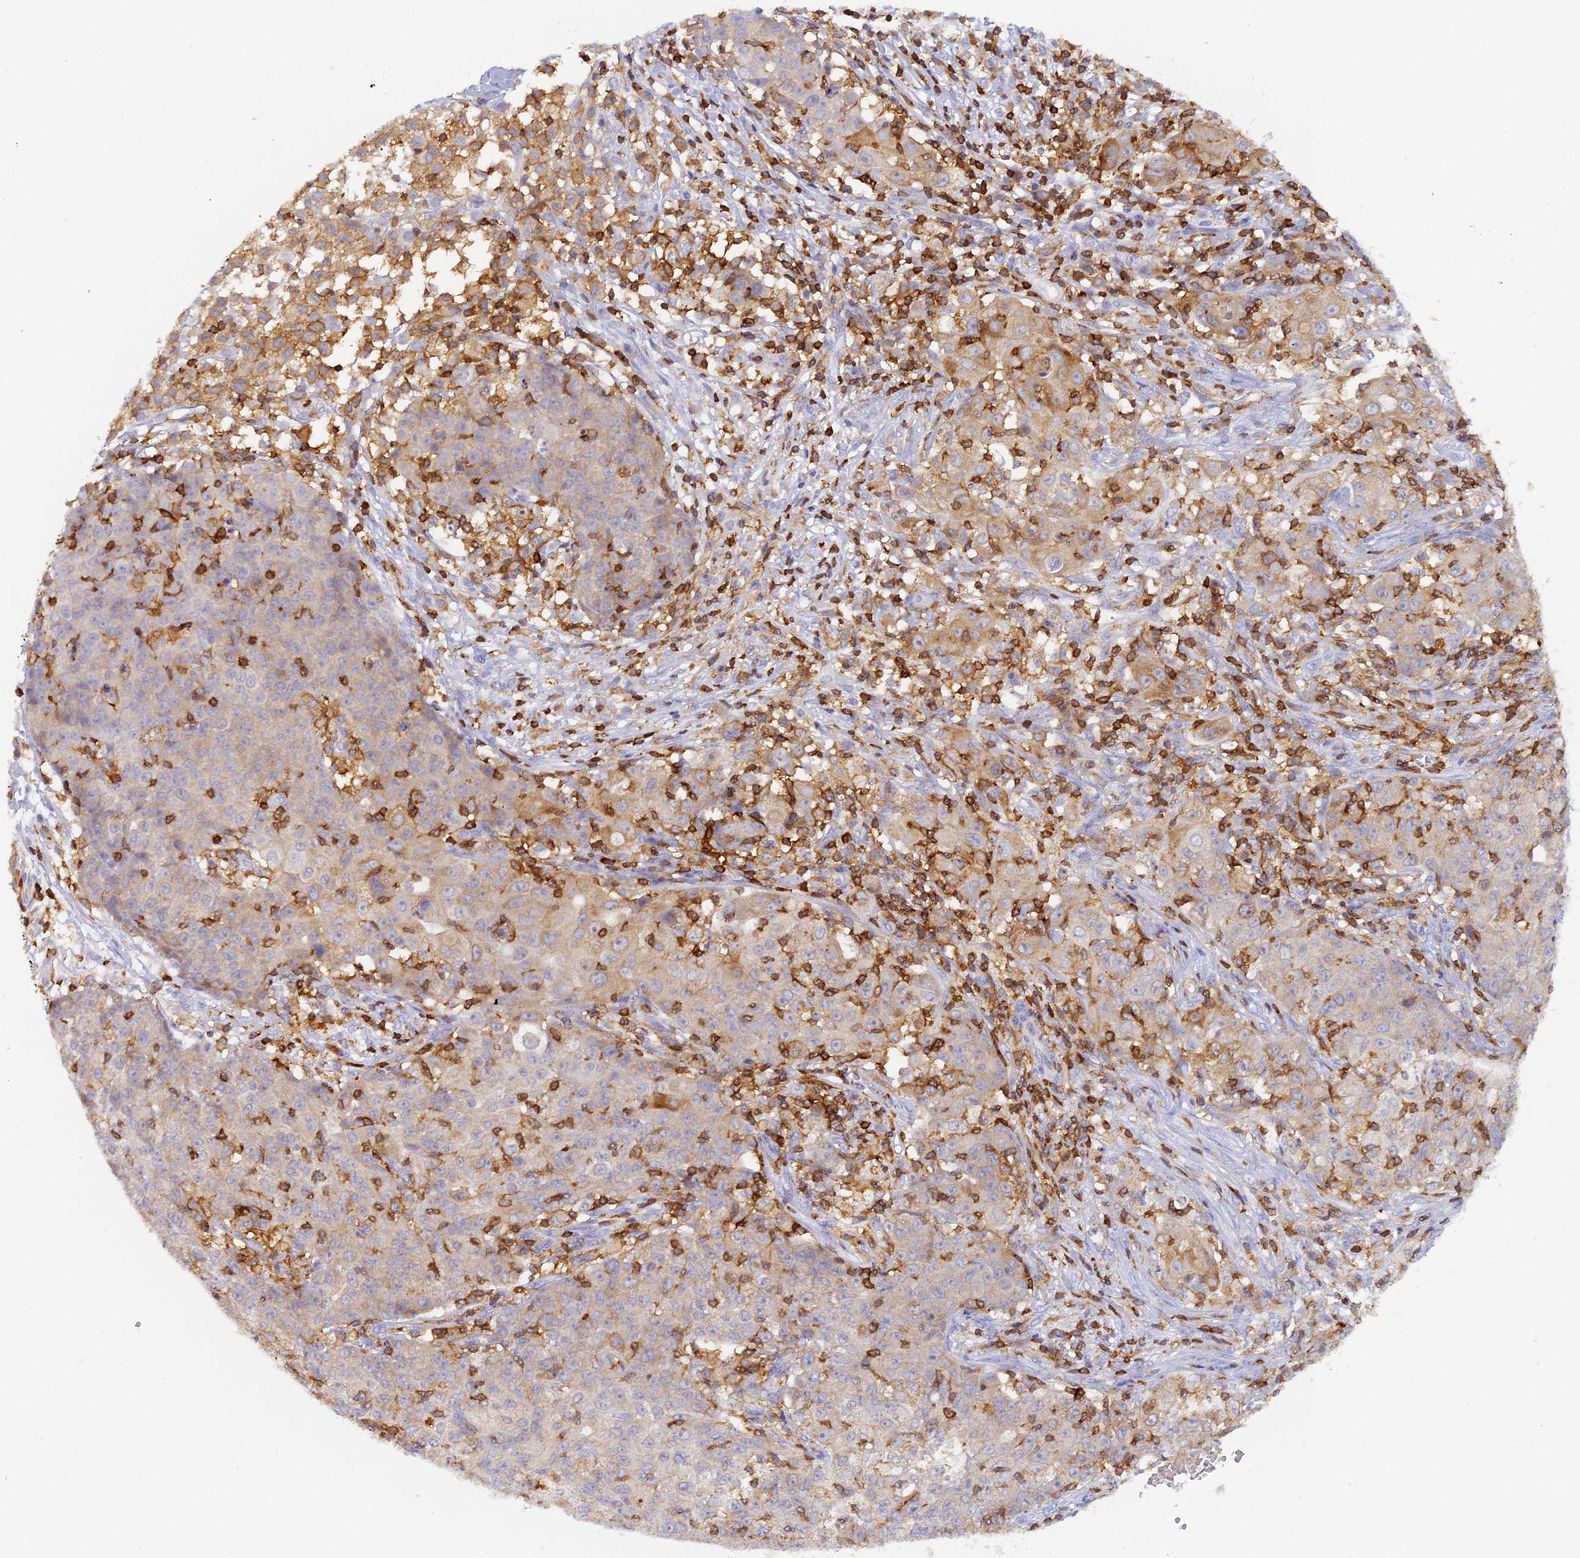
{"staining": {"intensity": "moderate", "quantity": "<25%", "location": "cytoplasmic/membranous"}, "tissue": "ovarian cancer", "cell_type": "Tumor cells", "image_type": "cancer", "snomed": [{"axis": "morphology", "description": "Carcinoma, endometroid"}, {"axis": "topography", "description": "Ovary"}], "caption": "This is a photomicrograph of immunohistochemistry (IHC) staining of ovarian cancer (endometroid carcinoma), which shows moderate expression in the cytoplasmic/membranous of tumor cells.", "gene": "FYB1", "patient": {"sex": "female", "age": 42}}